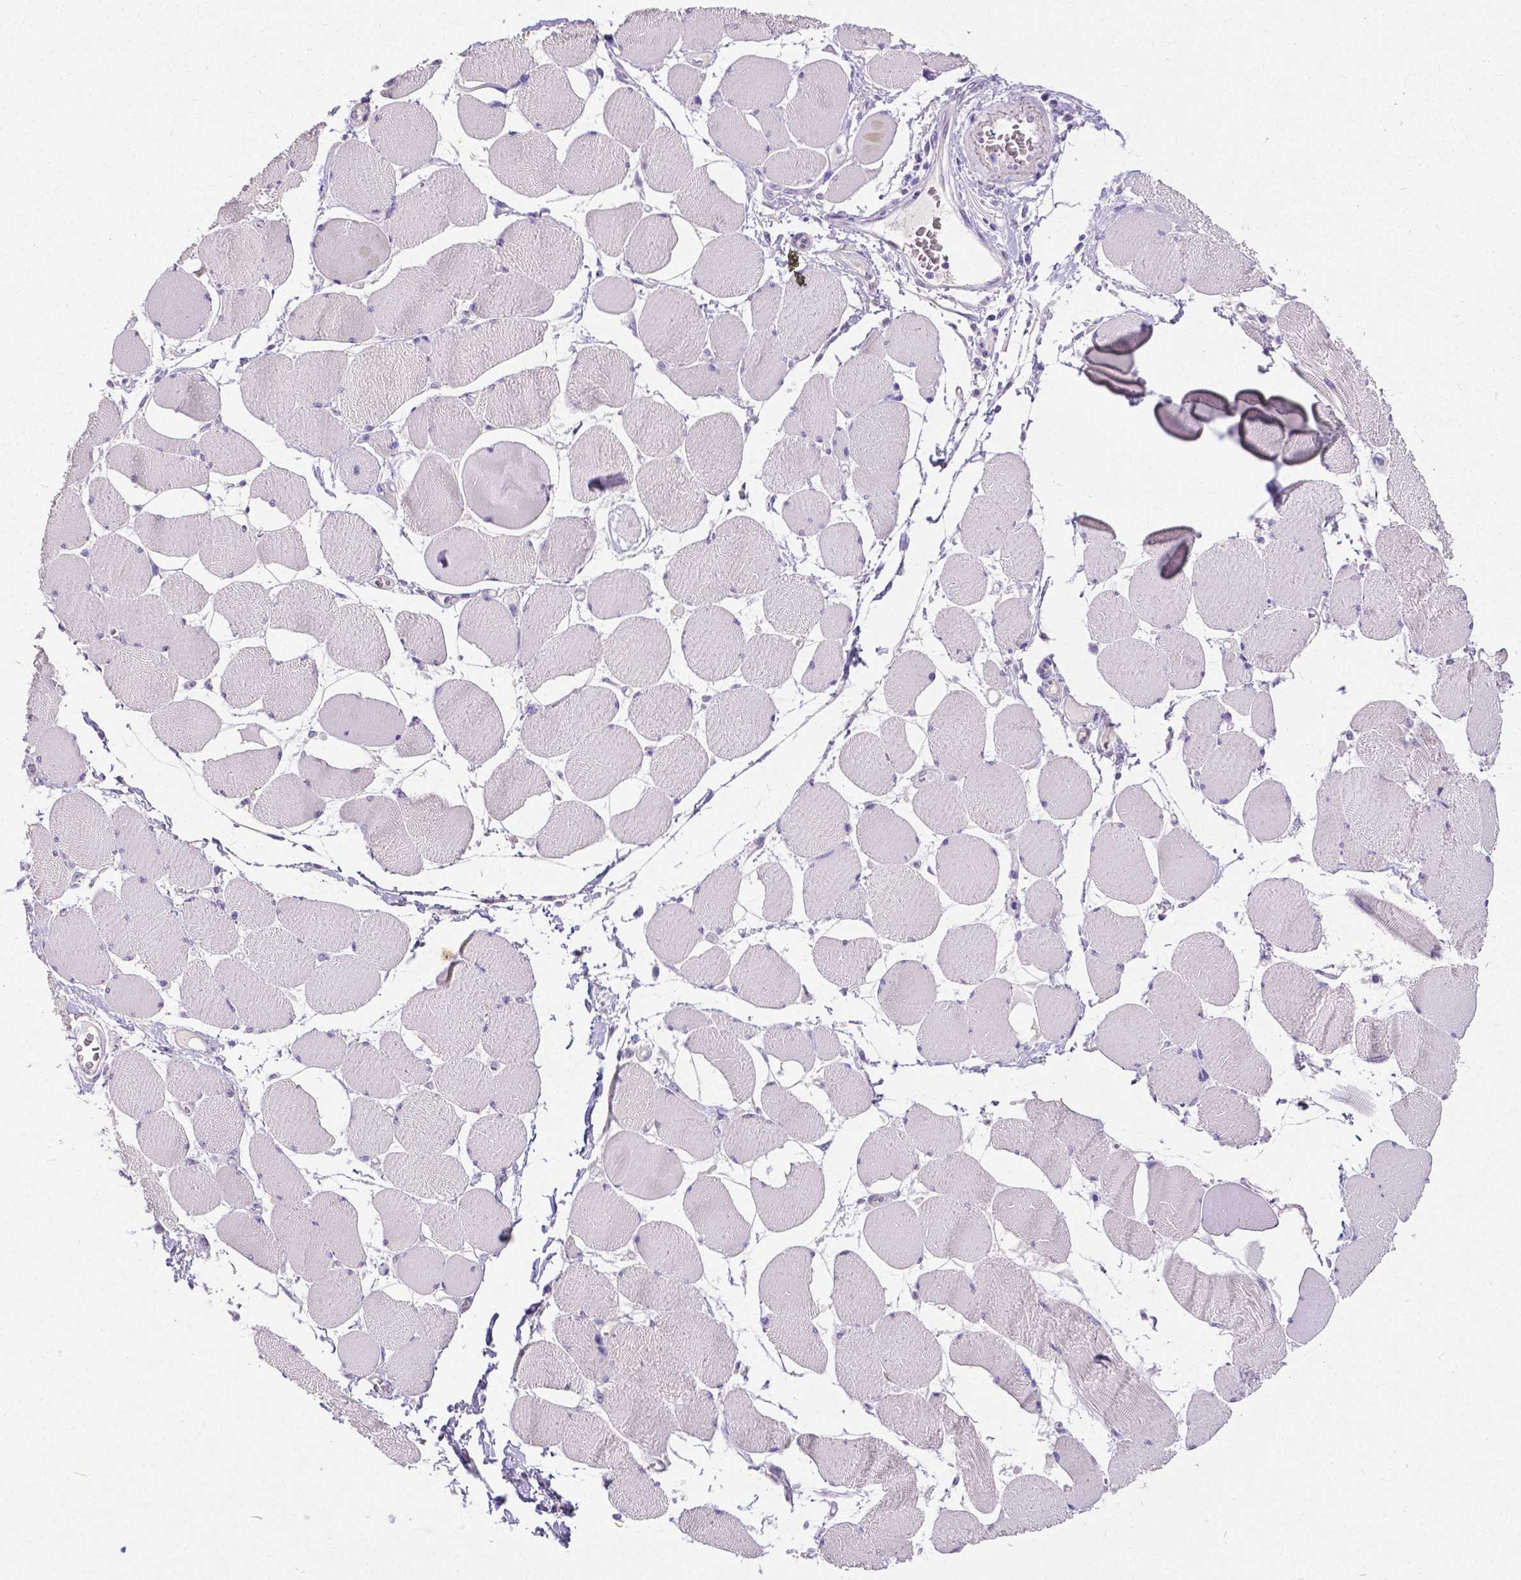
{"staining": {"intensity": "negative", "quantity": "none", "location": "none"}, "tissue": "skeletal muscle", "cell_type": "Myocytes", "image_type": "normal", "snomed": [{"axis": "morphology", "description": "Normal tissue, NOS"}, {"axis": "topography", "description": "Skeletal muscle"}], "caption": "Protein analysis of normal skeletal muscle shows no significant positivity in myocytes.", "gene": "OCLN", "patient": {"sex": "female", "age": 75}}